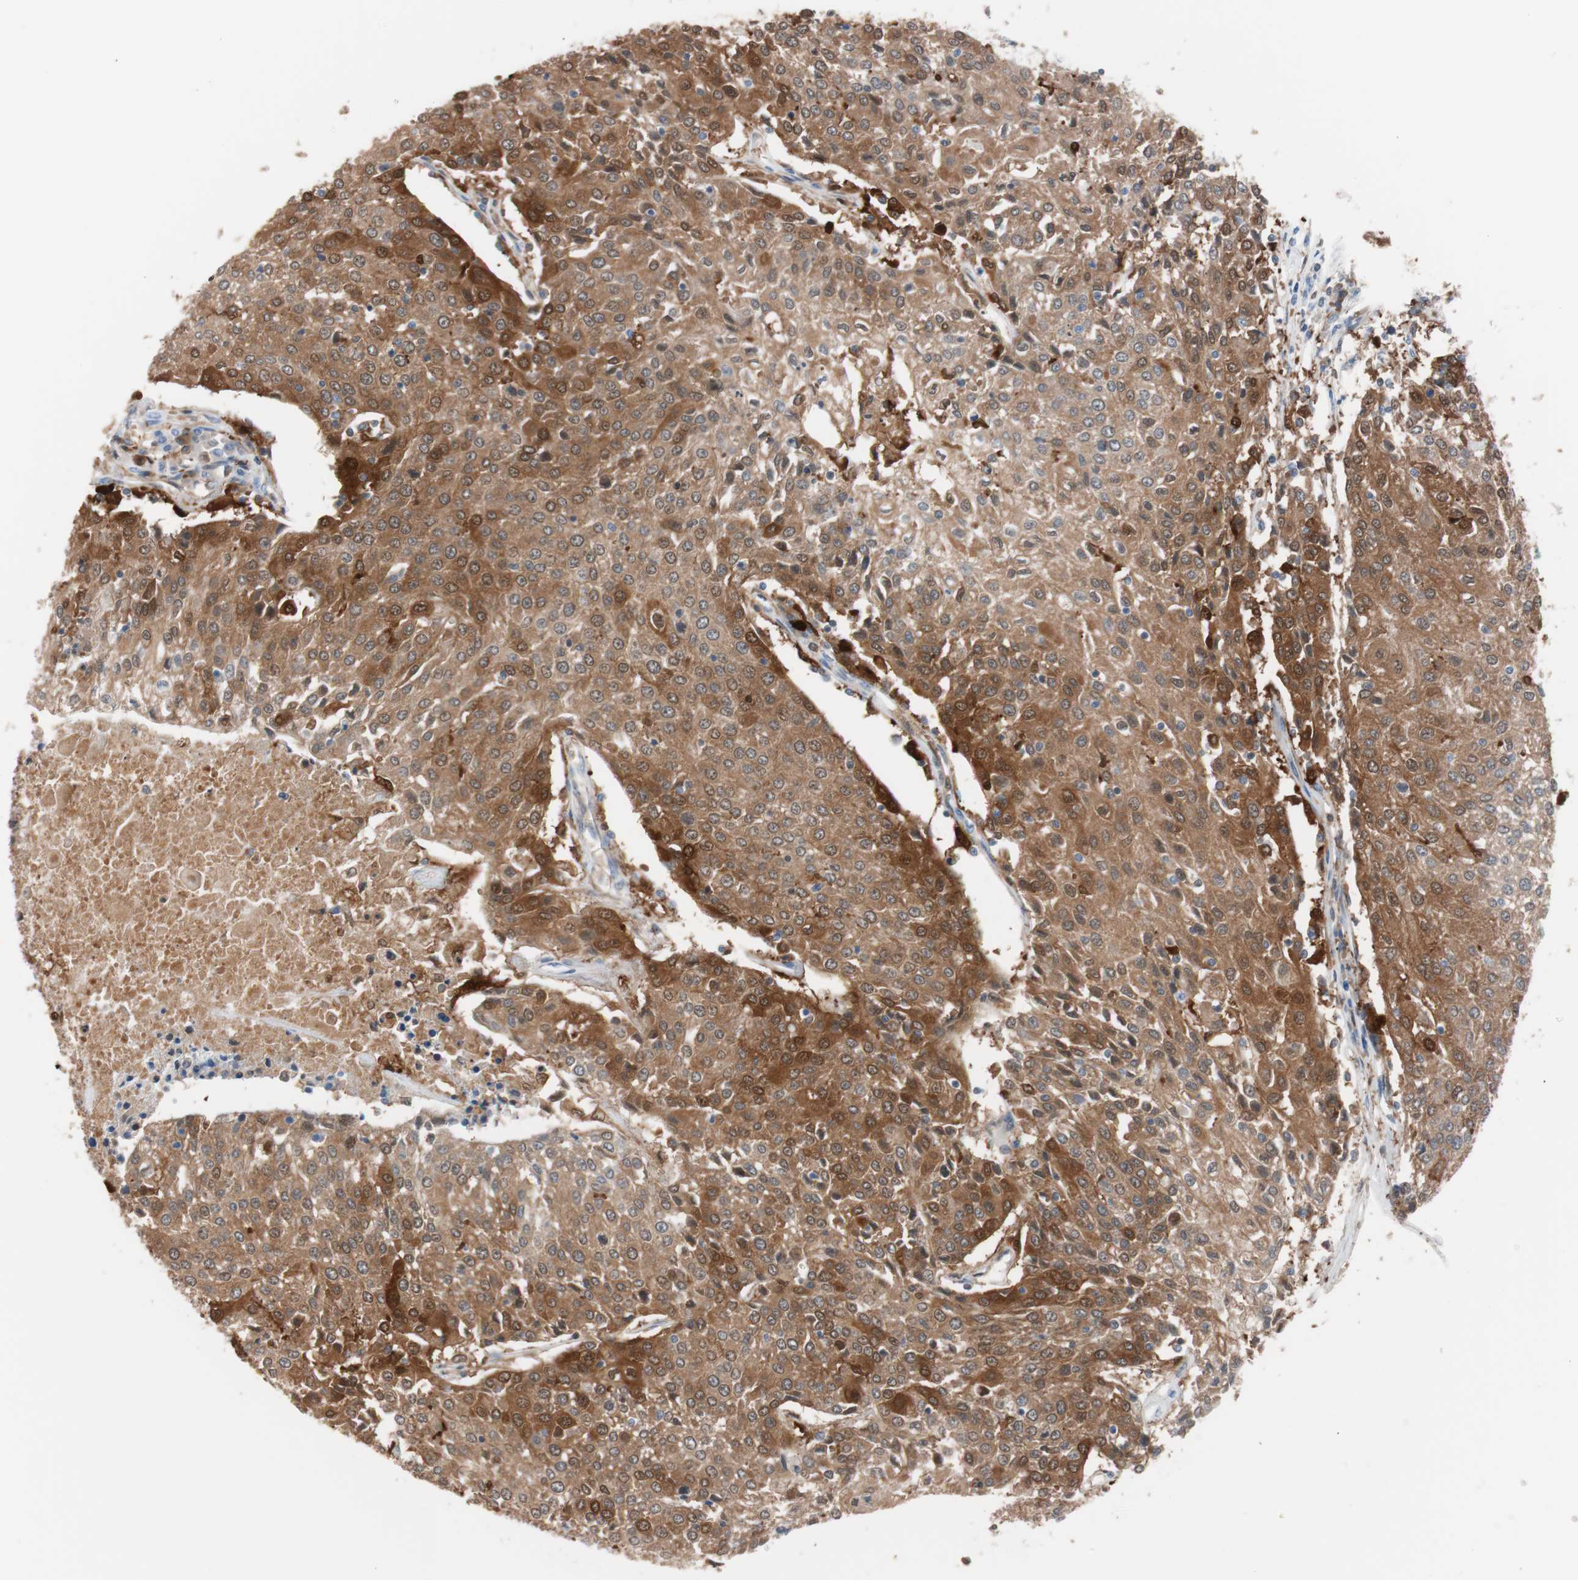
{"staining": {"intensity": "strong", "quantity": ">75%", "location": "cytoplasmic/membranous"}, "tissue": "urothelial cancer", "cell_type": "Tumor cells", "image_type": "cancer", "snomed": [{"axis": "morphology", "description": "Urothelial carcinoma, High grade"}, {"axis": "topography", "description": "Urinary bladder"}], "caption": "The micrograph demonstrates immunohistochemical staining of high-grade urothelial carcinoma. There is strong cytoplasmic/membranous staining is appreciated in about >75% of tumor cells.", "gene": "IL18", "patient": {"sex": "female", "age": 85}}